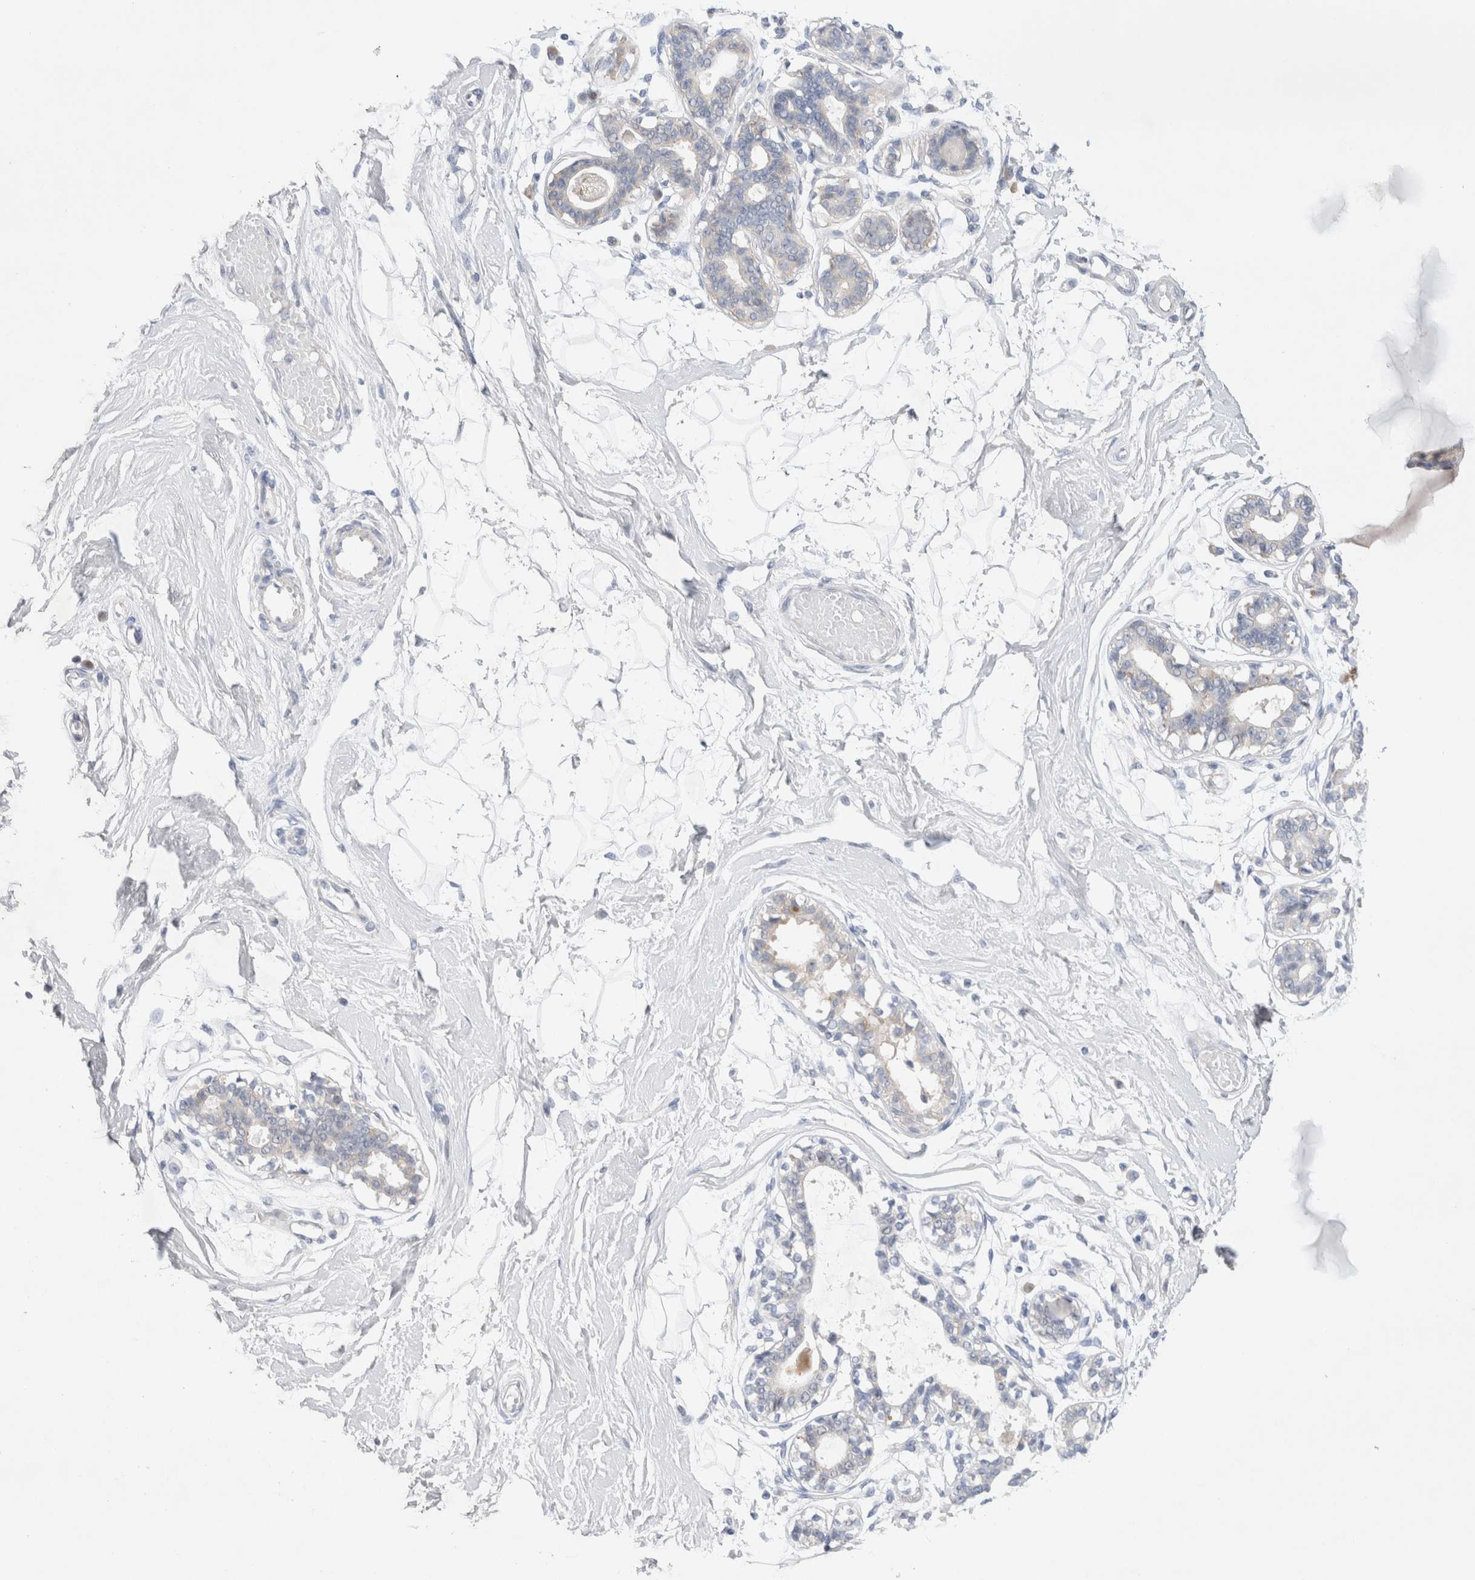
{"staining": {"intensity": "negative", "quantity": "none", "location": "none"}, "tissue": "breast", "cell_type": "Adipocytes", "image_type": "normal", "snomed": [{"axis": "morphology", "description": "Normal tissue, NOS"}, {"axis": "topography", "description": "Breast"}], "caption": "The micrograph displays no staining of adipocytes in benign breast. Brightfield microscopy of immunohistochemistry stained with DAB (brown) and hematoxylin (blue), captured at high magnification.", "gene": "RBM12B", "patient": {"sex": "female", "age": 45}}